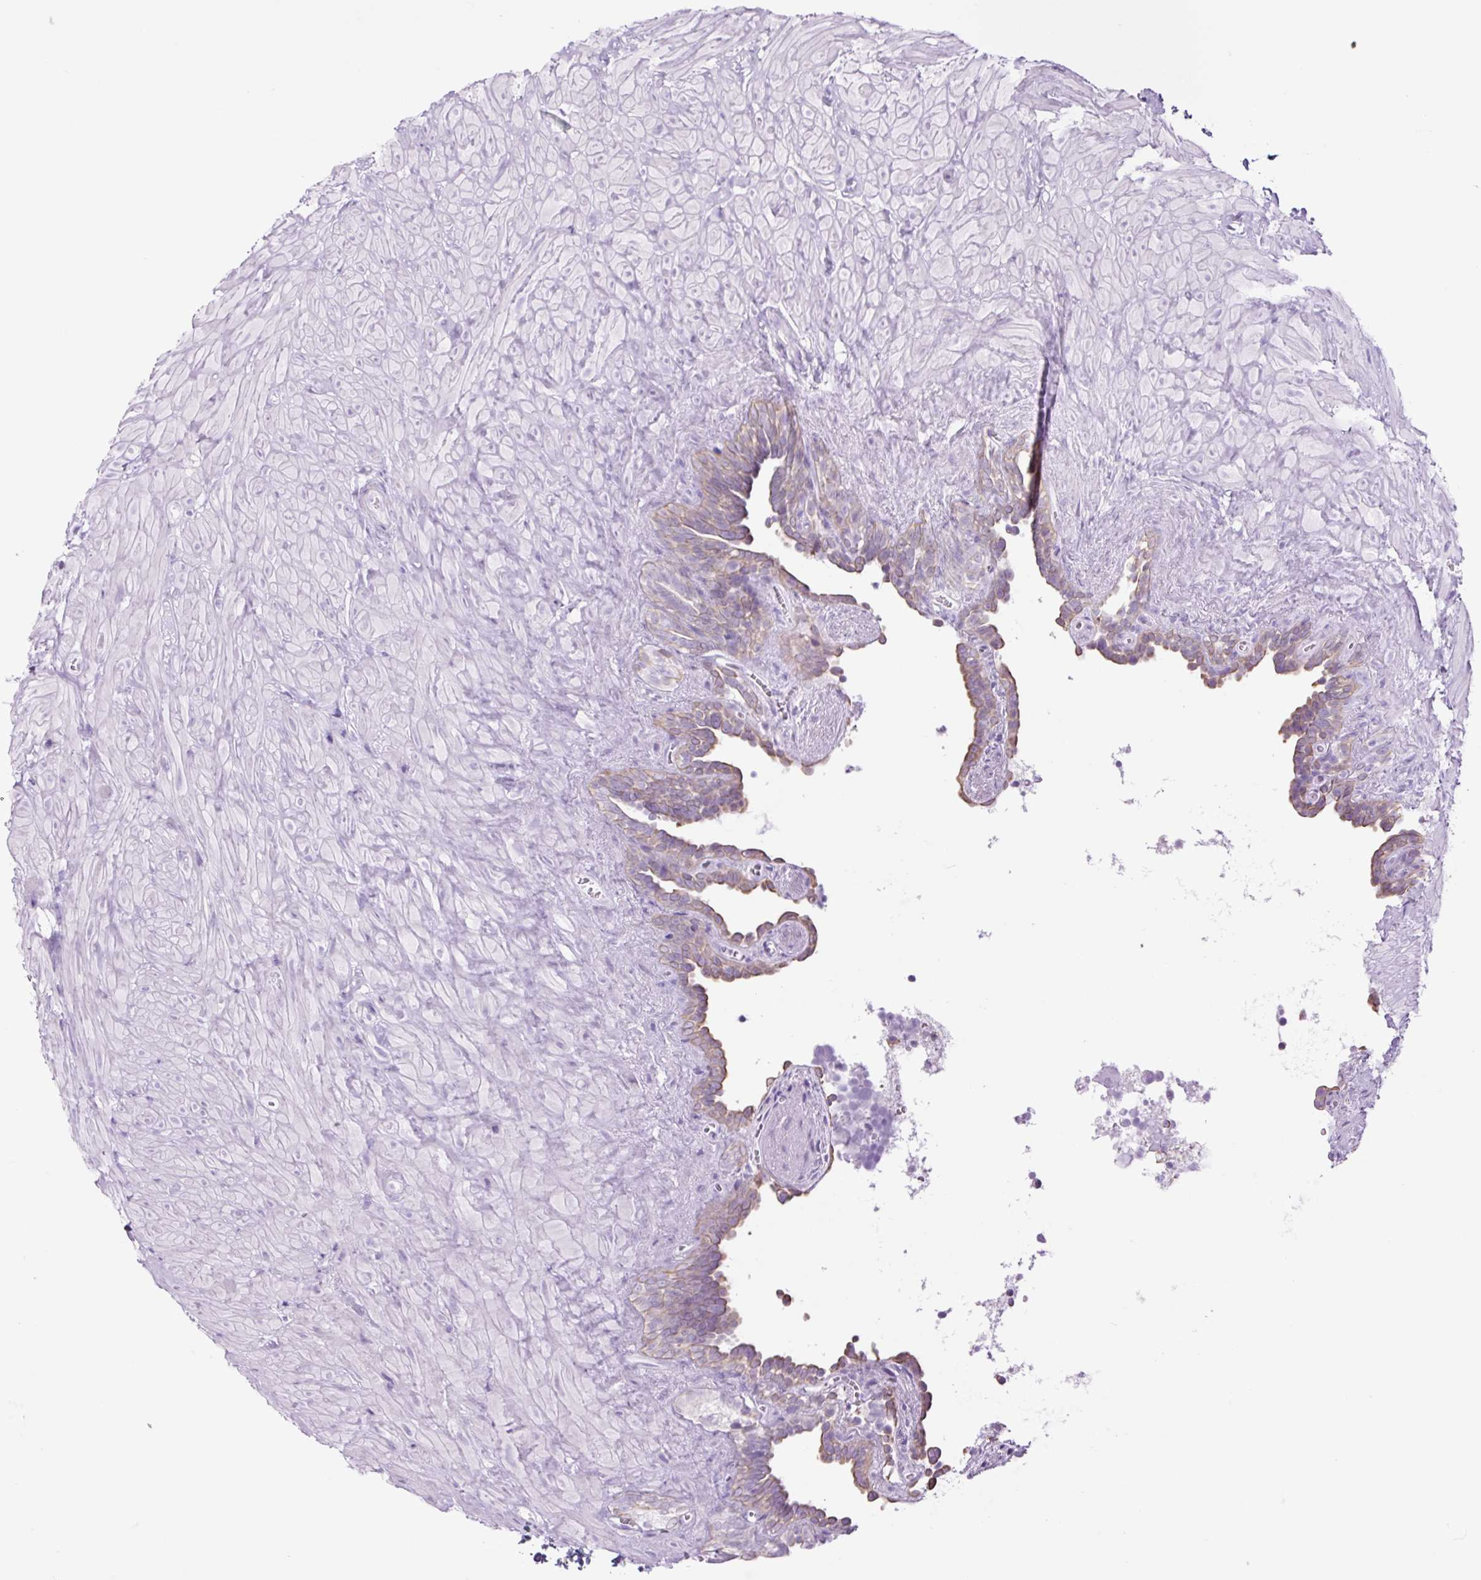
{"staining": {"intensity": "weak", "quantity": "25%-75%", "location": "cytoplasmic/membranous"}, "tissue": "seminal vesicle", "cell_type": "Glandular cells", "image_type": "normal", "snomed": [{"axis": "morphology", "description": "Normal tissue, NOS"}, {"axis": "topography", "description": "Seminal veicle"}], "caption": "Protein expression analysis of unremarkable human seminal vesicle reveals weak cytoplasmic/membranous staining in approximately 25%-75% of glandular cells. (Stains: DAB (3,3'-diaminobenzidine) in brown, nuclei in blue, Microscopy: brightfield microscopy at high magnification).", "gene": "TFF2", "patient": {"sex": "male", "age": 76}}